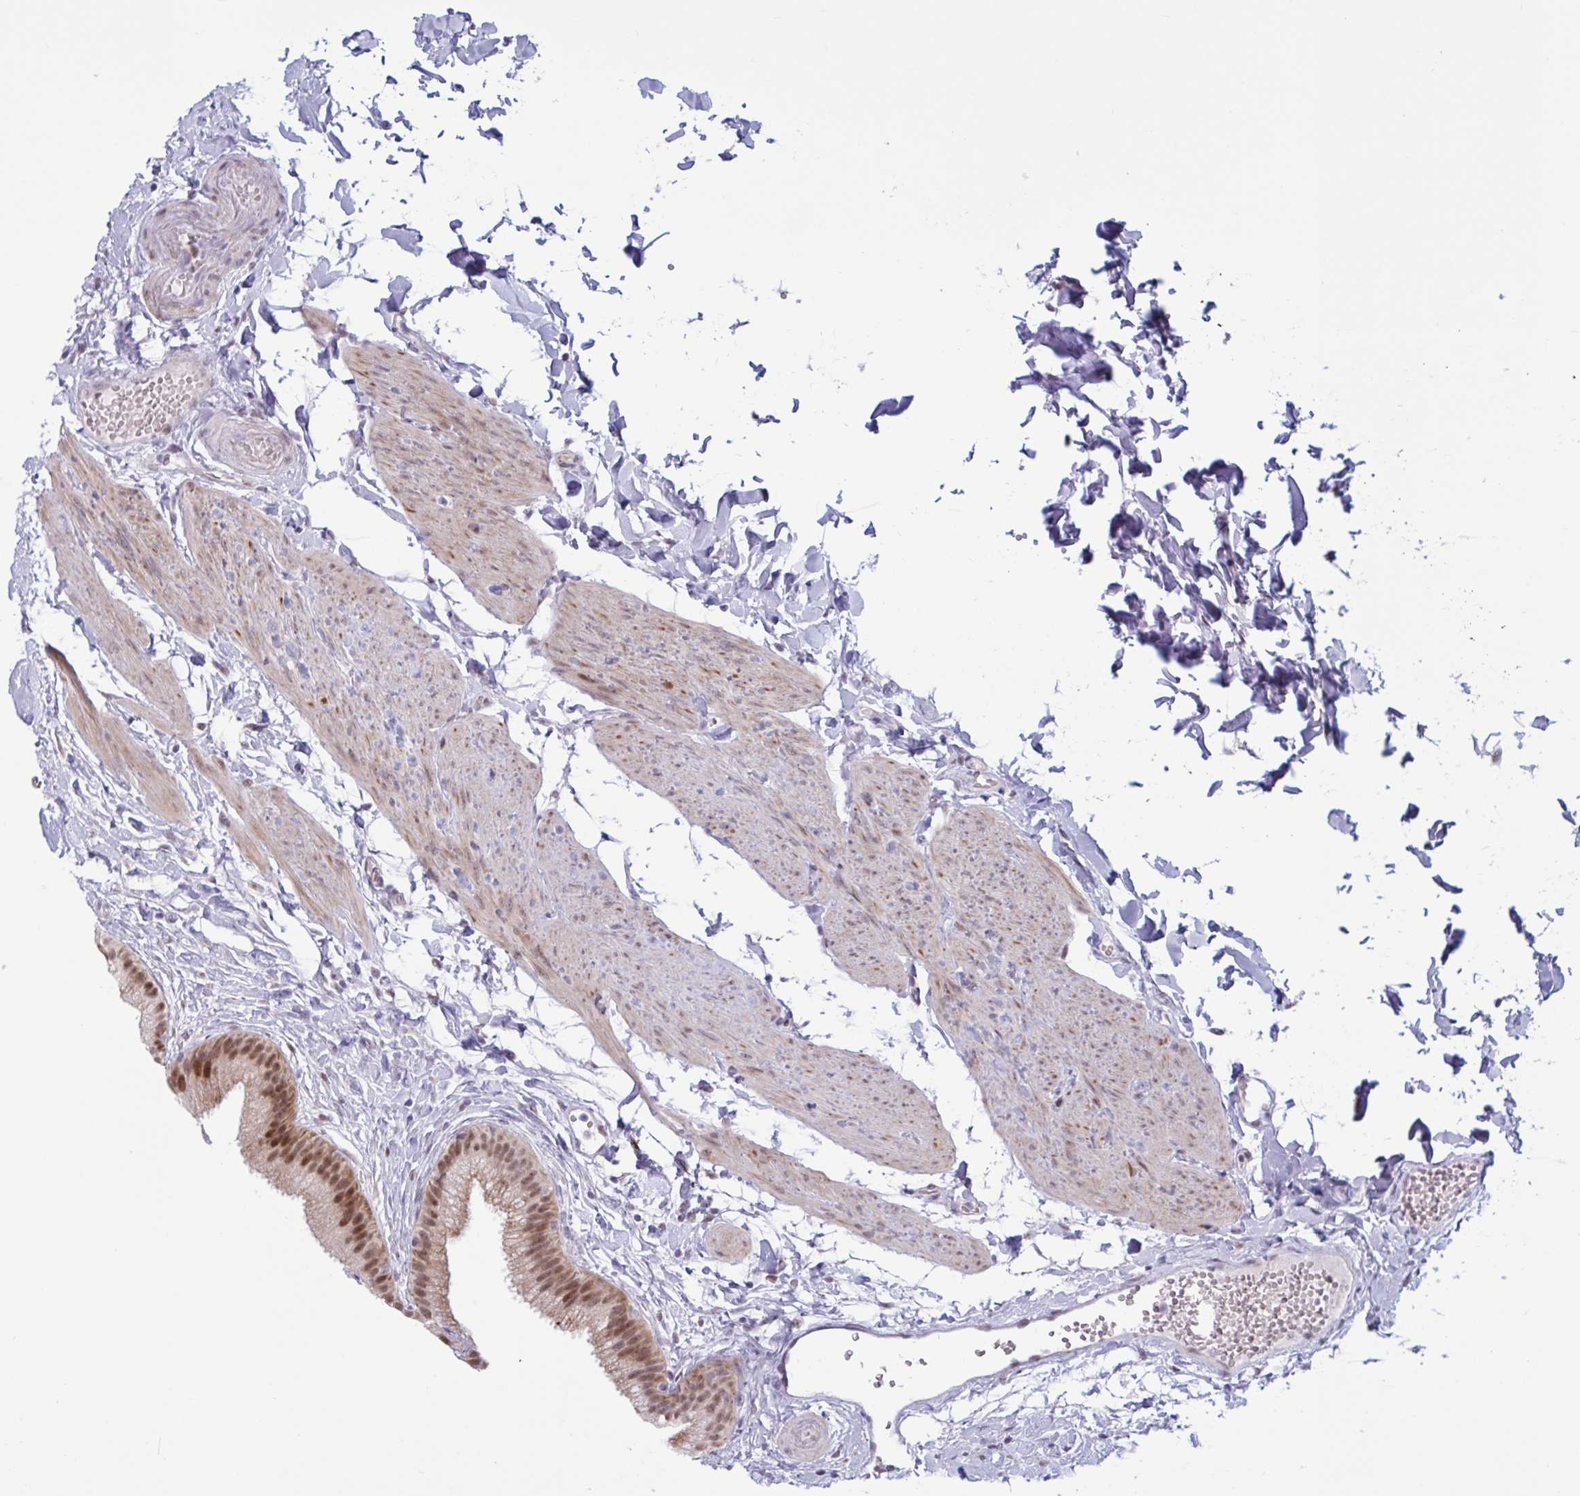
{"staining": {"intensity": "moderate", "quantity": ">75%", "location": "cytoplasmic/membranous,nuclear"}, "tissue": "gallbladder", "cell_type": "Glandular cells", "image_type": "normal", "snomed": [{"axis": "morphology", "description": "Normal tissue, NOS"}, {"axis": "topography", "description": "Gallbladder"}], "caption": "This micrograph reveals immunohistochemistry (IHC) staining of unremarkable human gallbladder, with medium moderate cytoplasmic/membranous,nuclear positivity in about >75% of glandular cells.", "gene": "PRMT6", "patient": {"sex": "female", "age": 63}}